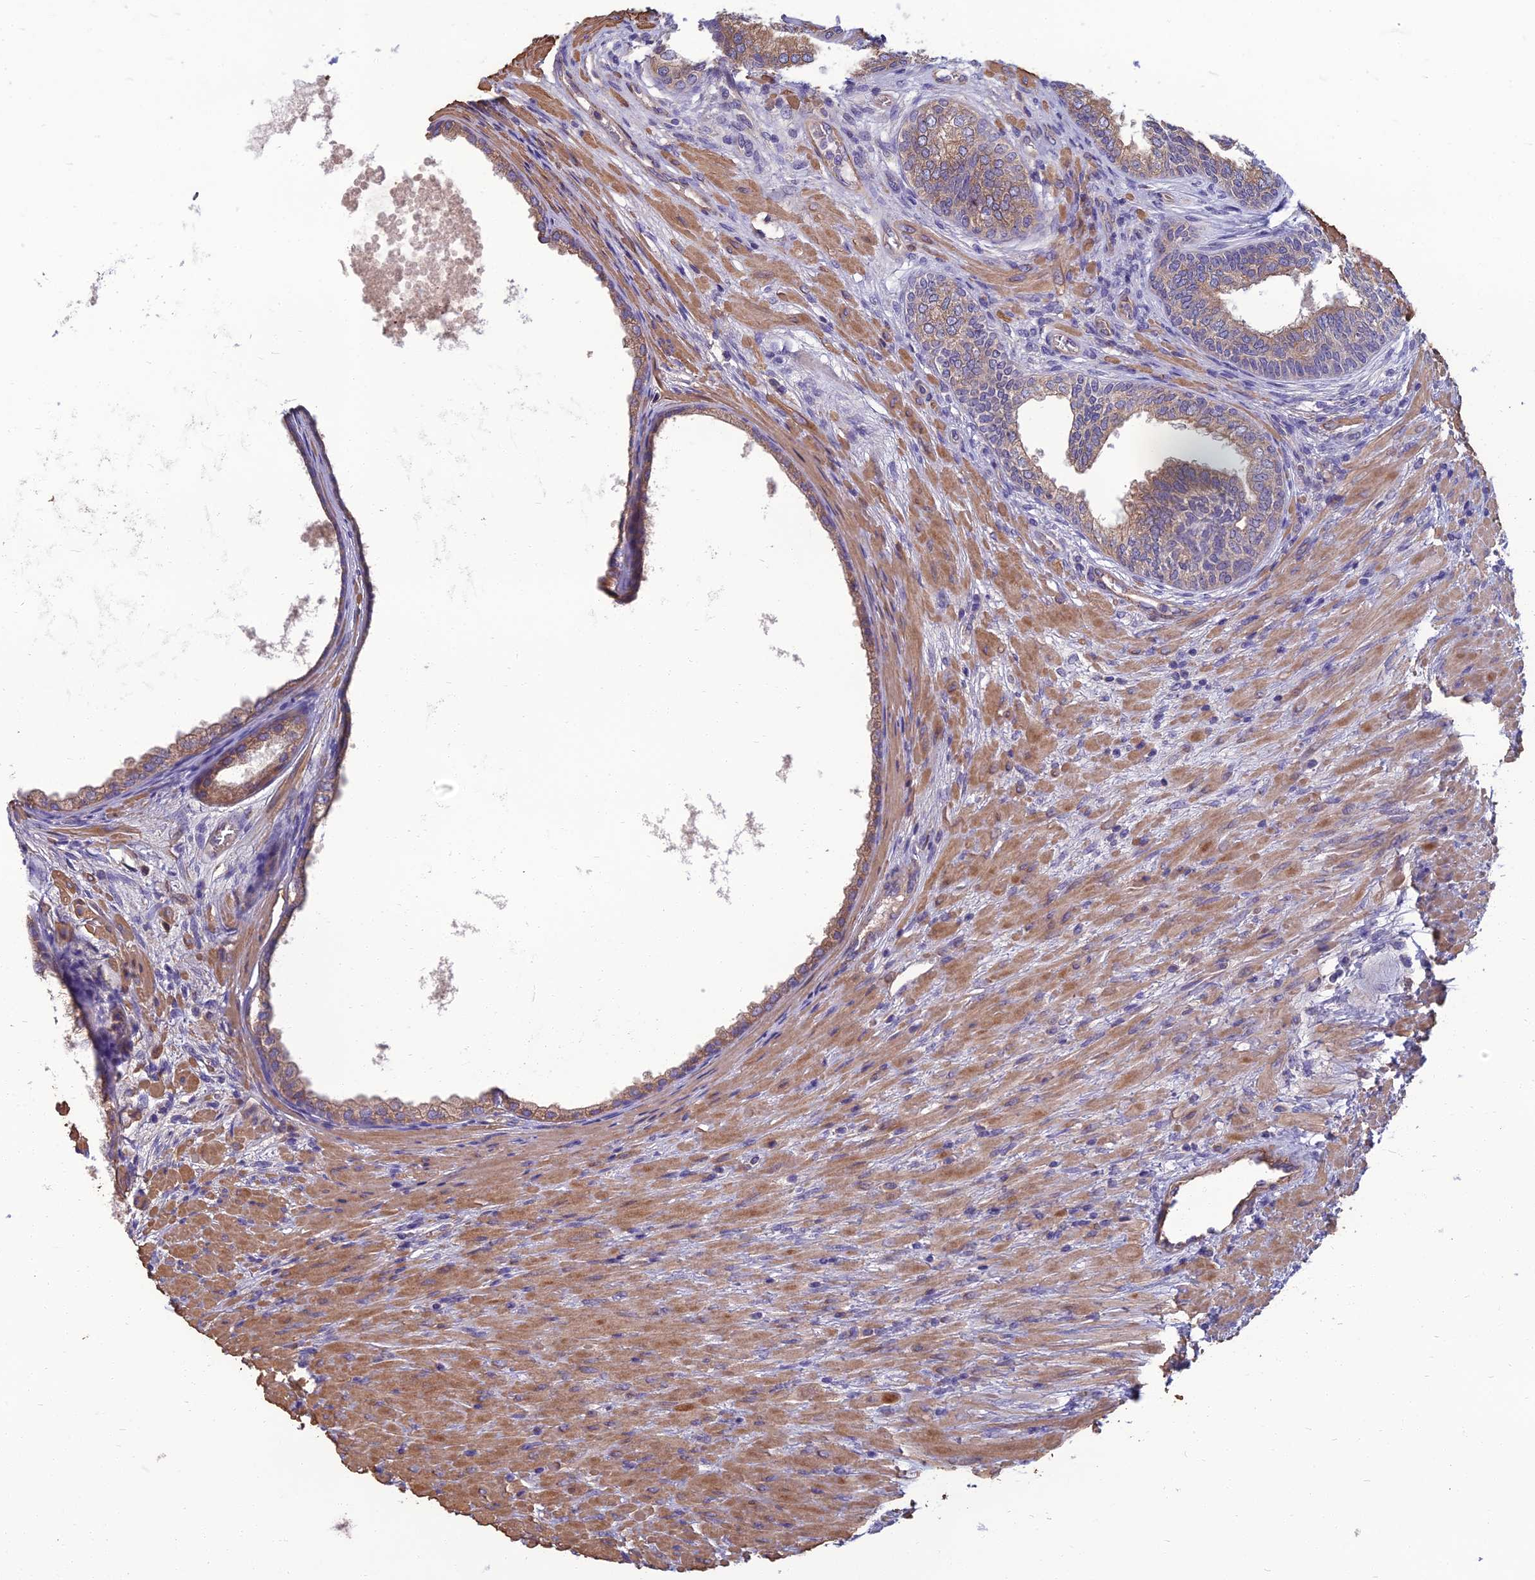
{"staining": {"intensity": "moderate", "quantity": "25%-75%", "location": "cytoplasmic/membranous"}, "tissue": "prostate", "cell_type": "Glandular cells", "image_type": "normal", "snomed": [{"axis": "morphology", "description": "Normal tissue, NOS"}, {"axis": "topography", "description": "Prostate"}], "caption": "This histopathology image displays normal prostate stained with IHC to label a protein in brown. The cytoplasmic/membranous of glandular cells show moderate positivity for the protein. Nuclei are counter-stained blue.", "gene": "WDR24", "patient": {"sex": "male", "age": 76}}